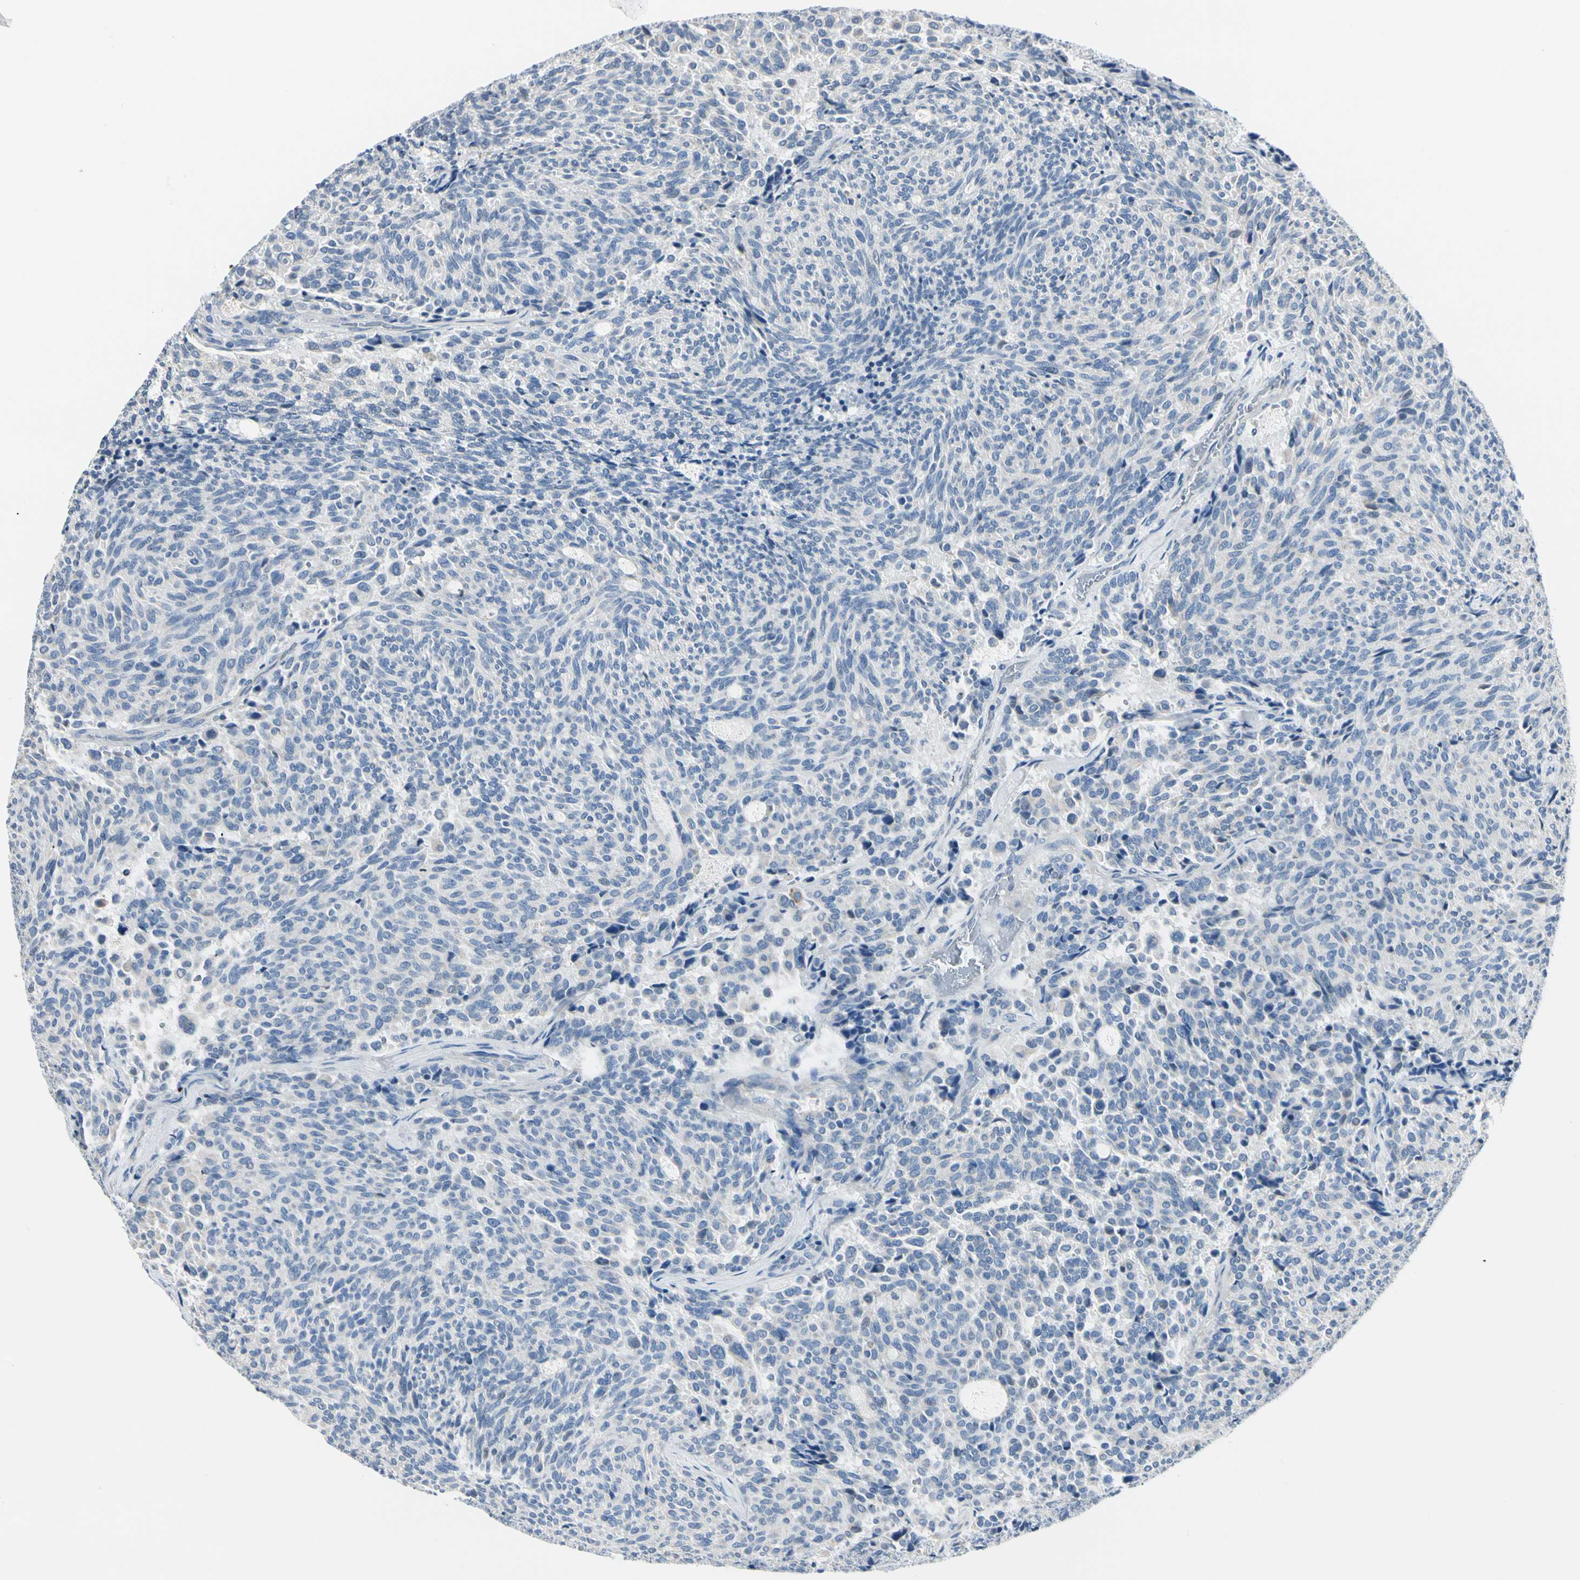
{"staining": {"intensity": "negative", "quantity": "none", "location": "none"}, "tissue": "carcinoid", "cell_type": "Tumor cells", "image_type": "cancer", "snomed": [{"axis": "morphology", "description": "Carcinoid, malignant, NOS"}, {"axis": "topography", "description": "Pancreas"}], "caption": "Image shows no significant protein positivity in tumor cells of carcinoid.", "gene": "GPR153", "patient": {"sex": "female", "age": 54}}